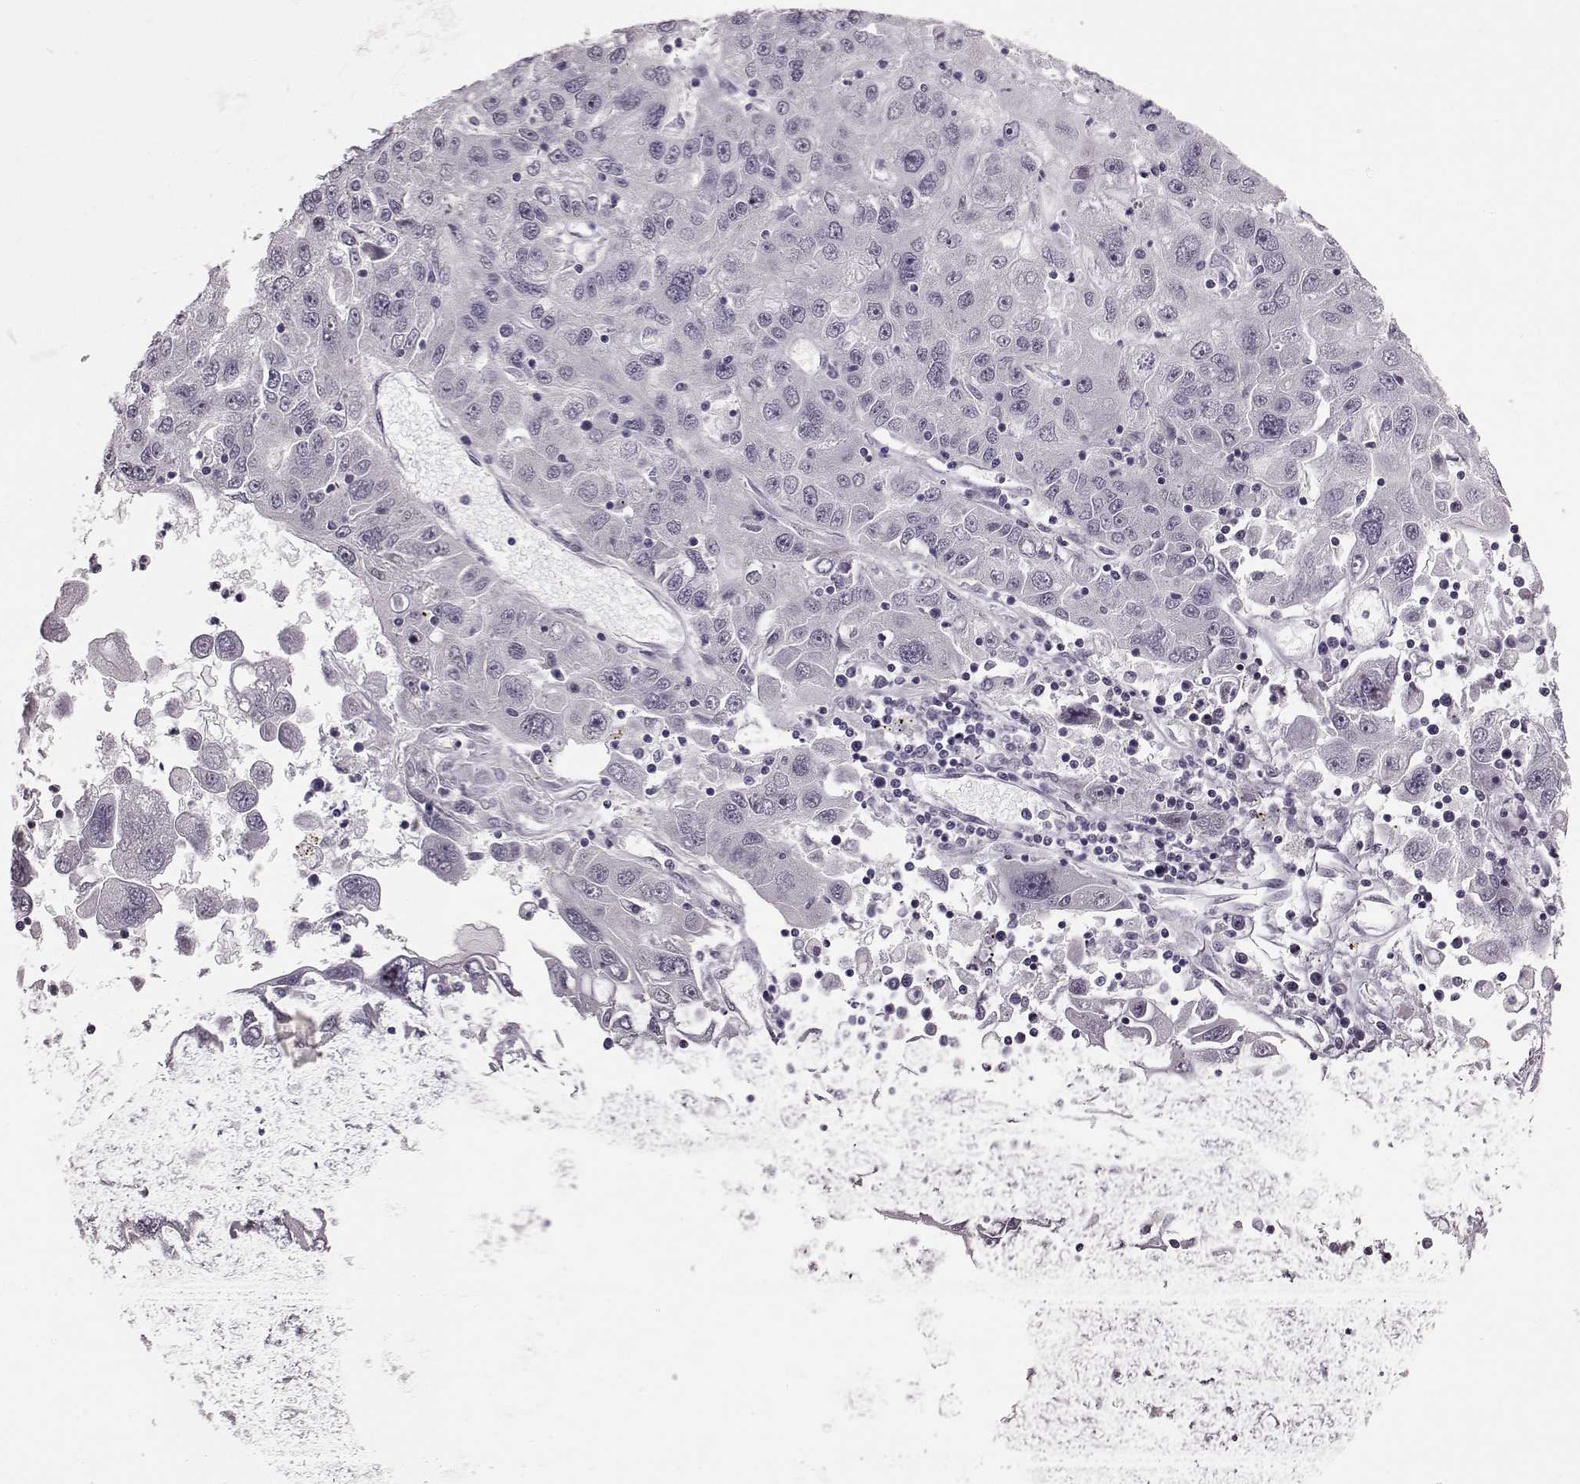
{"staining": {"intensity": "negative", "quantity": "none", "location": "none"}, "tissue": "stomach cancer", "cell_type": "Tumor cells", "image_type": "cancer", "snomed": [{"axis": "morphology", "description": "Adenocarcinoma, NOS"}, {"axis": "topography", "description": "Stomach"}], "caption": "Adenocarcinoma (stomach) was stained to show a protein in brown. There is no significant staining in tumor cells.", "gene": "C10orf62", "patient": {"sex": "male", "age": 56}}